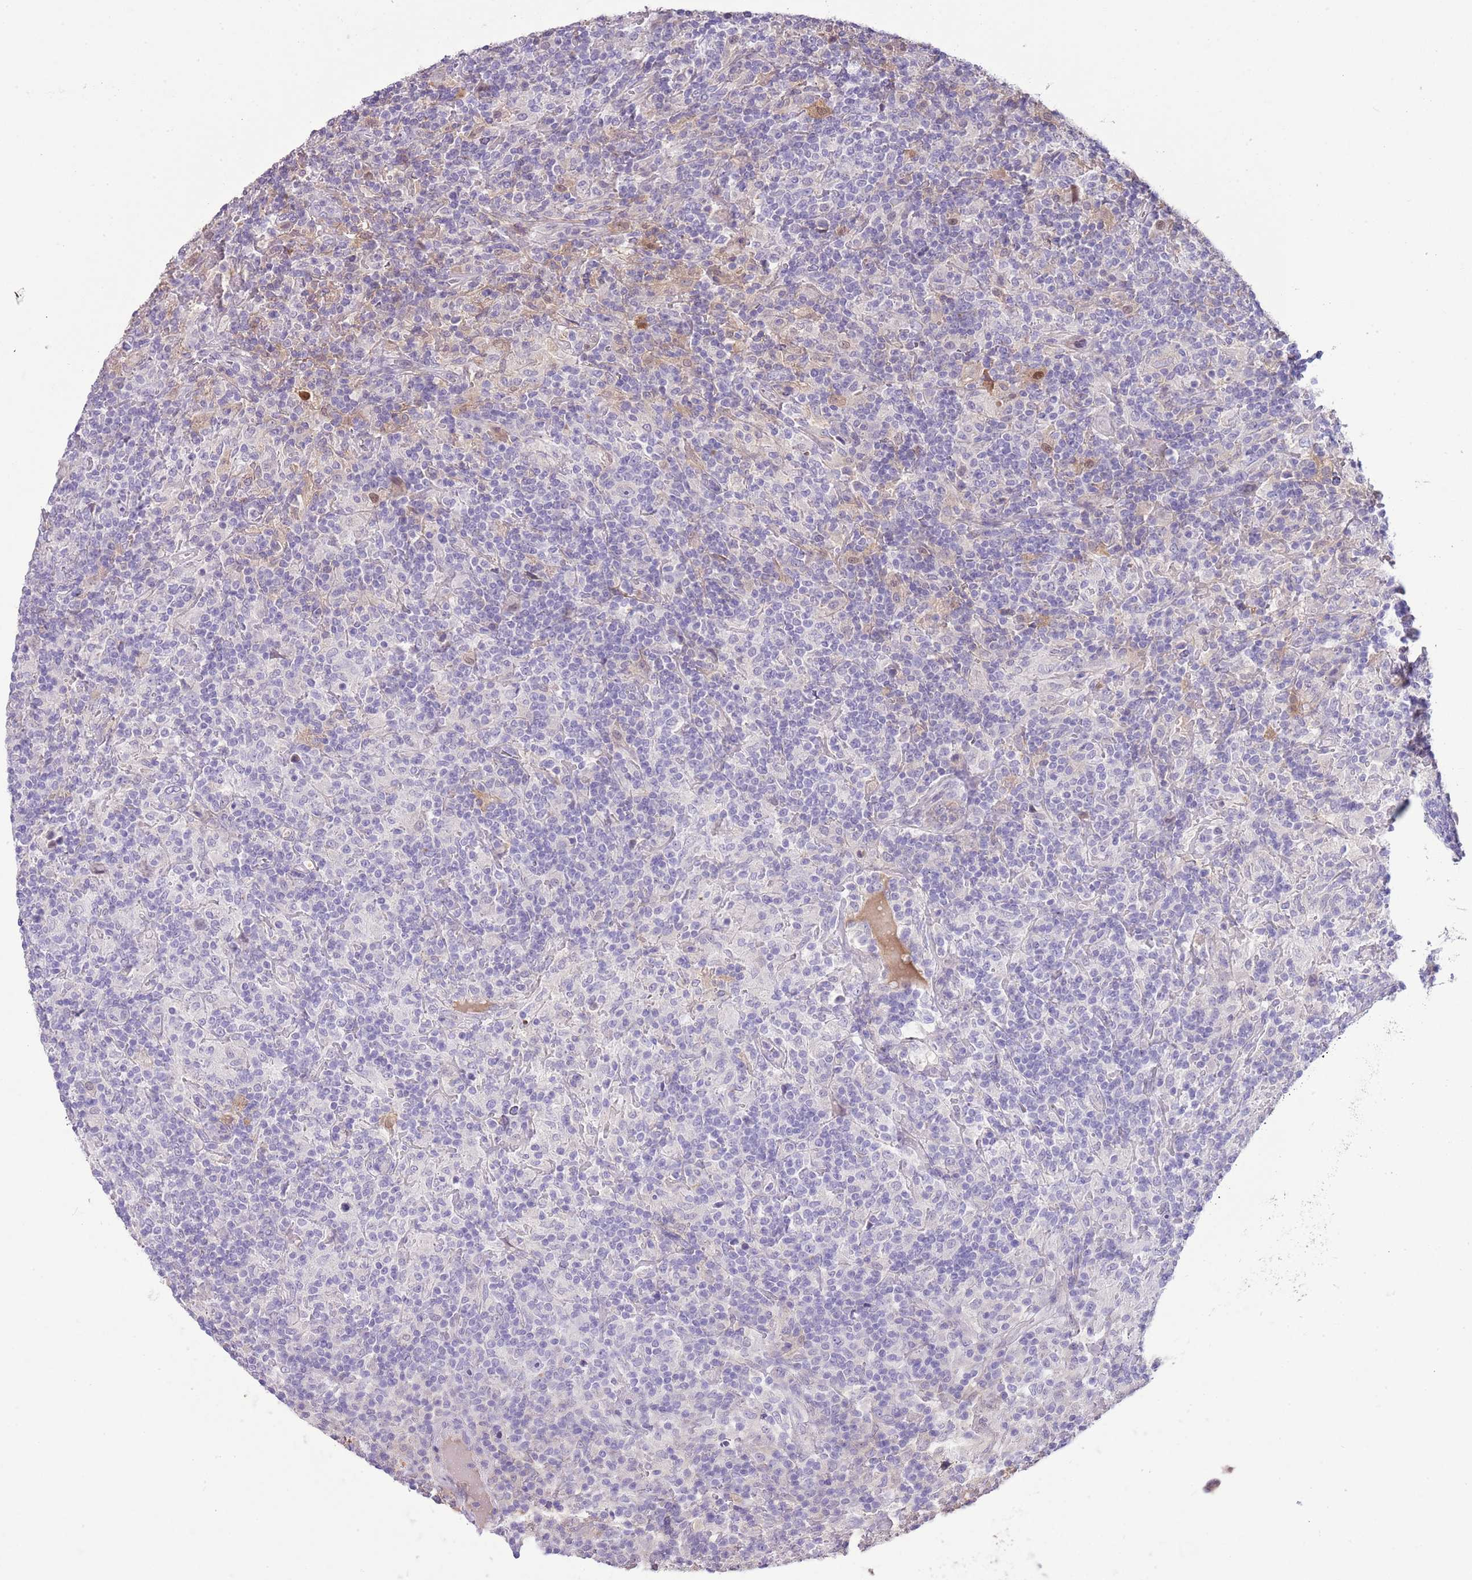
{"staining": {"intensity": "negative", "quantity": "none", "location": "none"}, "tissue": "lymphoma", "cell_type": "Tumor cells", "image_type": "cancer", "snomed": [{"axis": "morphology", "description": "Hodgkin's disease, NOS"}, {"axis": "topography", "description": "Lymph node"}], "caption": "A high-resolution image shows immunohistochemistry staining of Hodgkin's disease, which displays no significant positivity in tumor cells.", "gene": "ABHD17C", "patient": {"sex": "male", "age": 70}}